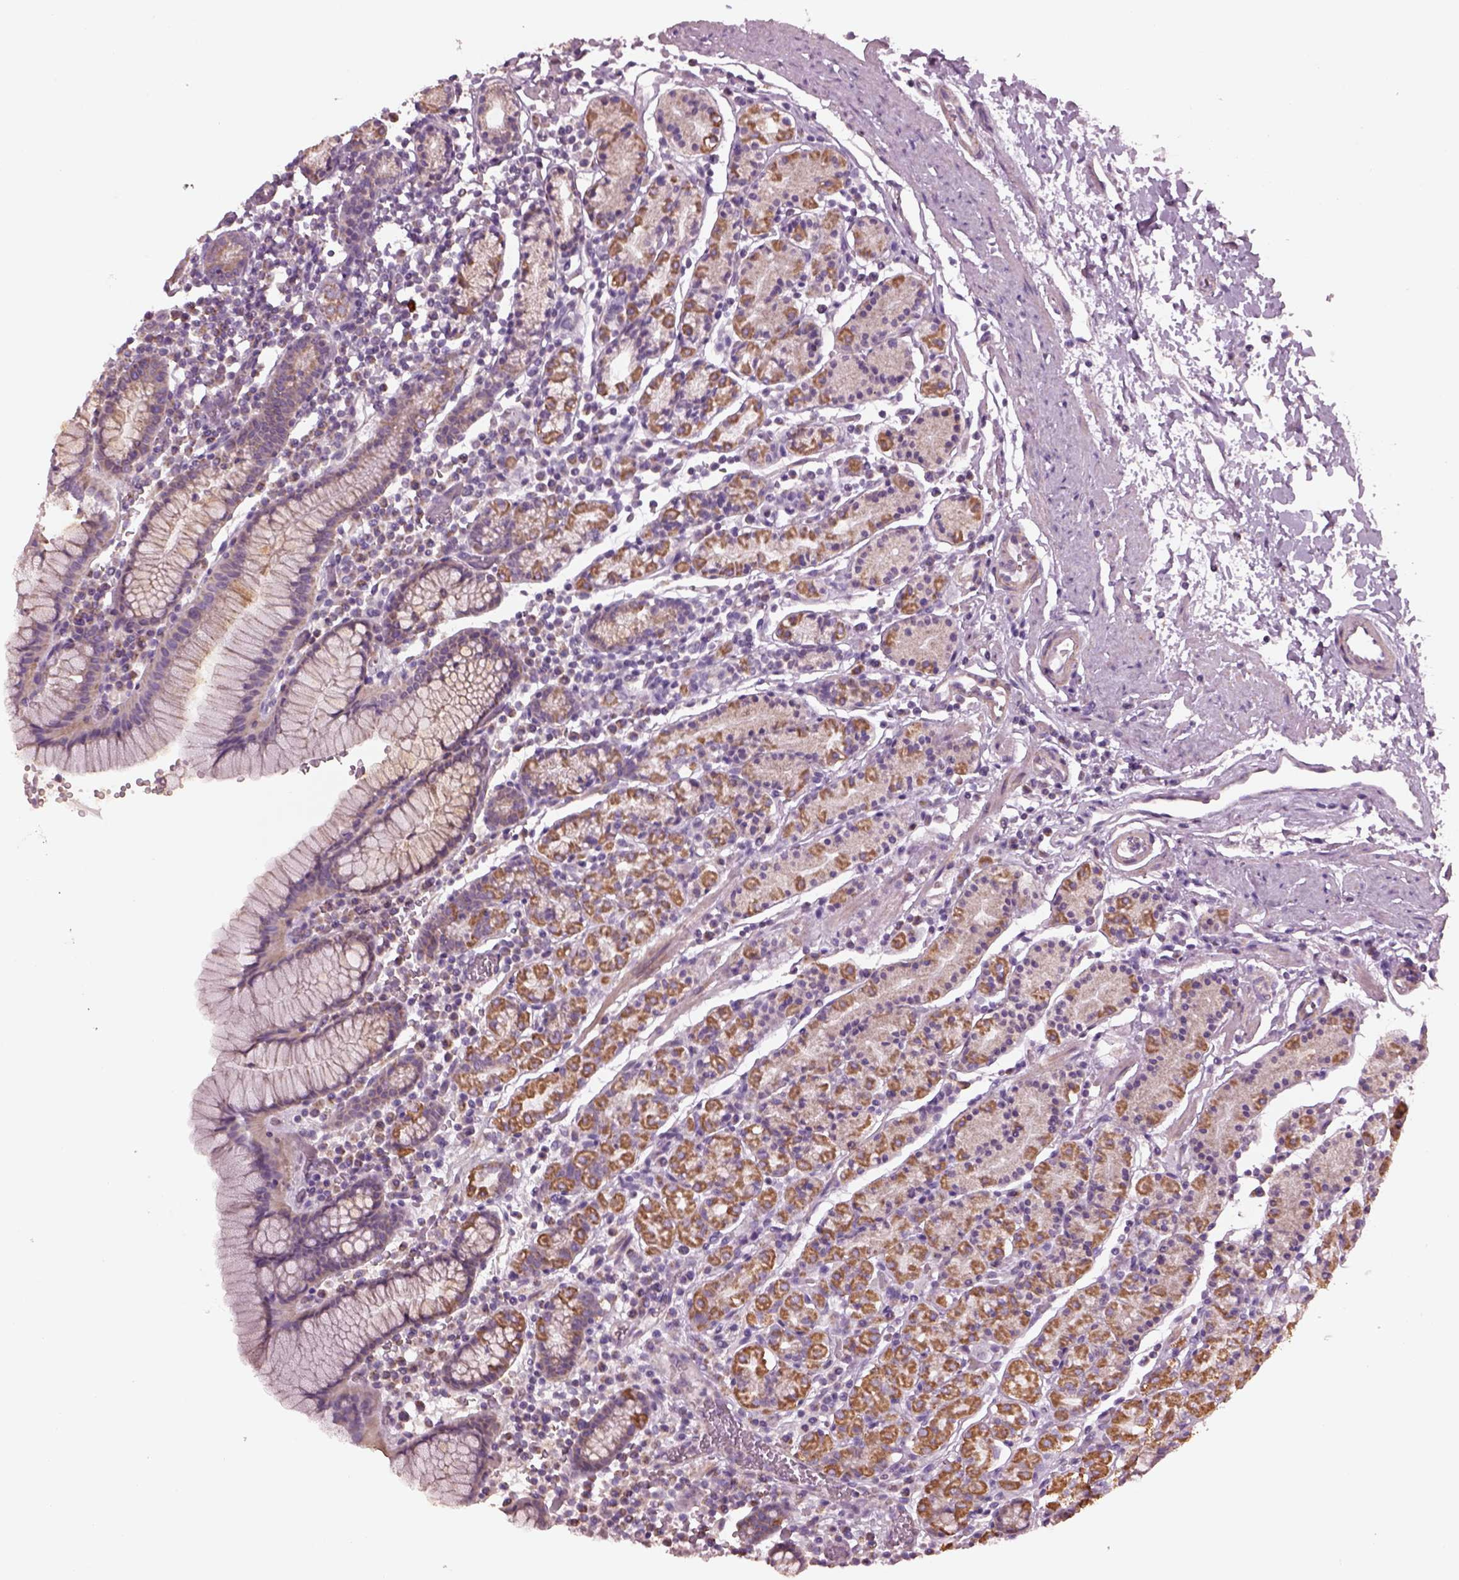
{"staining": {"intensity": "moderate", "quantity": "25%-75%", "location": "cytoplasmic/membranous"}, "tissue": "stomach", "cell_type": "Glandular cells", "image_type": "normal", "snomed": [{"axis": "morphology", "description": "Normal tissue, NOS"}, {"axis": "topography", "description": "Stomach, upper"}, {"axis": "topography", "description": "Stomach"}], "caption": "A medium amount of moderate cytoplasmic/membranous expression is appreciated in about 25%-75% of glandular cells in unremarkable stomach.", "gene": "SPATA7", "patient": {"sex": "male", "age": 62}}